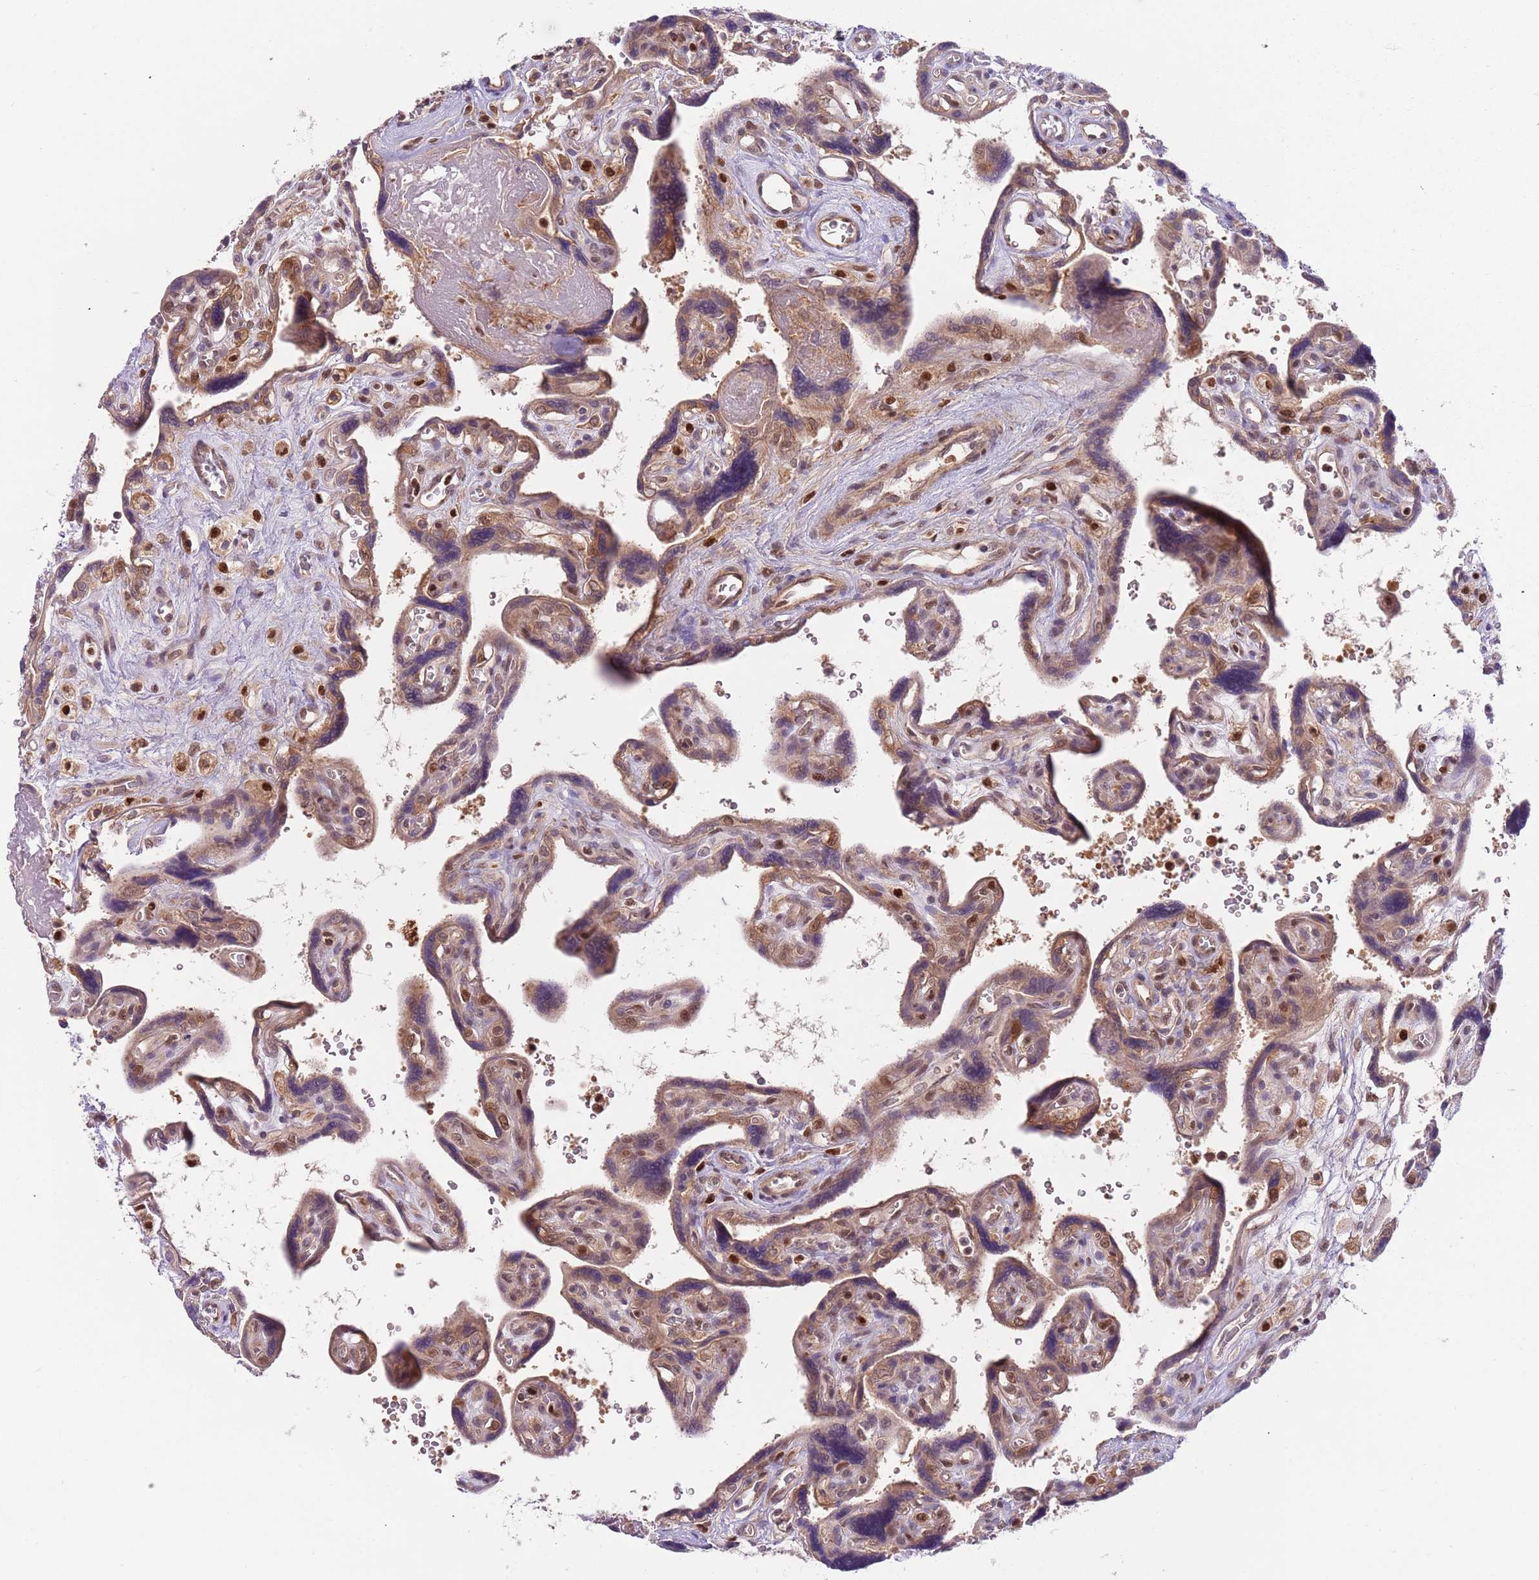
{"staining": {"intensity": "weak", "quantity": "25%-75%", "location": "cytoplasmic/membranous,nuclear"}, "tissue": "placenta", "cell_type": "Trophoblastic cells", "image_type": "normal", "snomed": [{"axis": "morphology", "description": "Normal tissue, NOS"}, {"axis": "topography", "description": "Placenta"}], "caption": "Placenta stained with DAB (3,3'-diaminobenzidine) immunohistochemistry (IHC) demonstrates low levels of weak cytoplasmic/membranous,nuclear positivity in about 25%-75% of trophoblastic cells.", "gene": "RMND5B", "patient": {"sex": "female", "age": 39}}